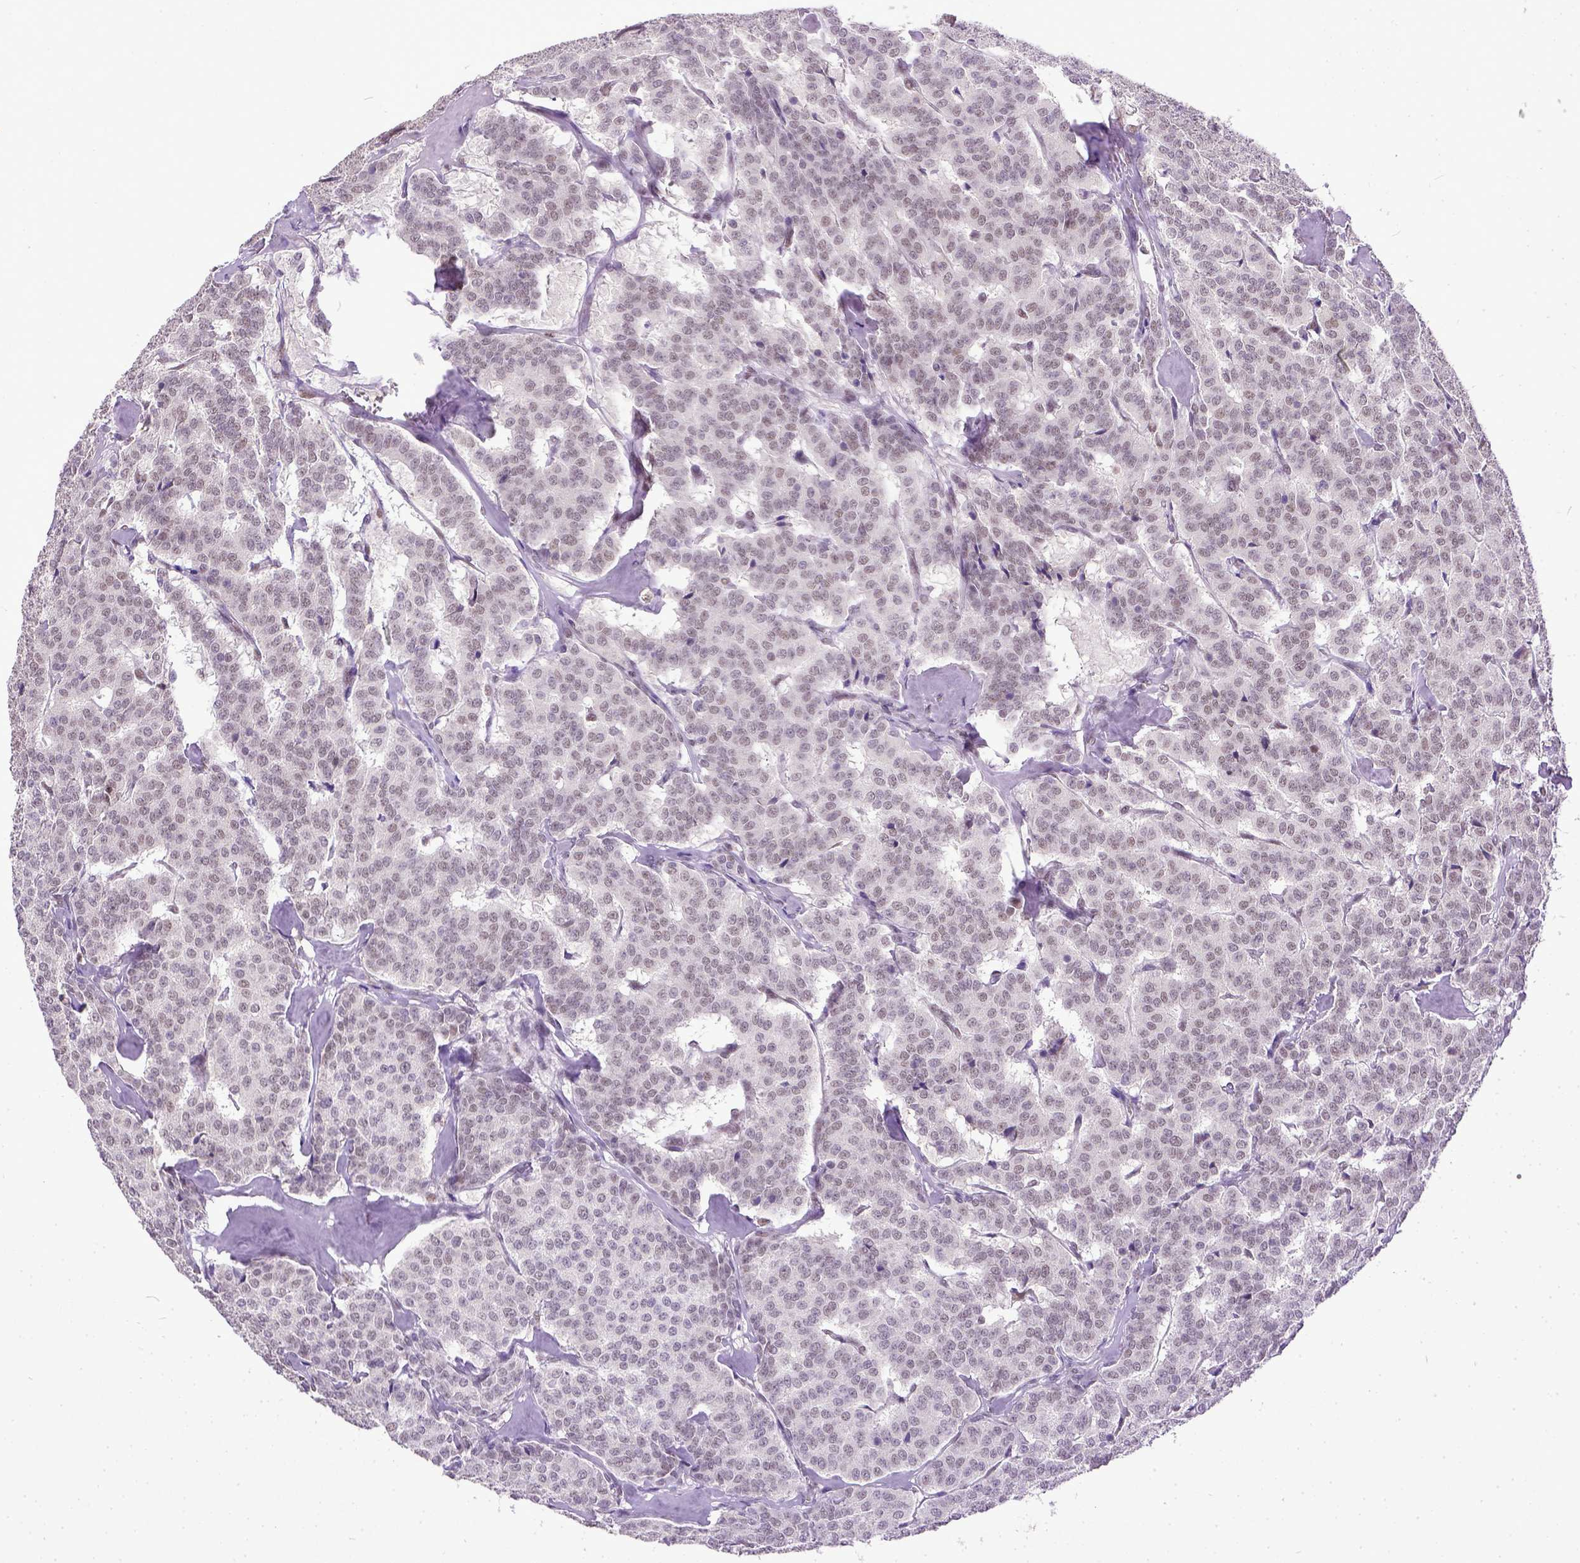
{"staining": {"intensity": "weak", "quantity": "25%-75%", "location": "nuclear"}, "tissue": "carcinoid", "cell_type": "Tumor cells", "image_type": "cancer", "snomed": [{"axis": "morphology", "description": "Normal tissue, NOS"}, {"axis": "morphology", "description": "Carcinoid, malignant, NOS"}, {"axis": "topography", "description": "Lung"}], "caption": "An immunohistochemistry (IHC) micrograph of tumor tissue is shown. Protein staining in brown labels weak nuclear positivity in carcinoid within tumor cells. (Brightfield microscopy of DAB IHC at high magnification).", "gene": "ERCC1", "patient": {"sex": "female", "age": 46}}